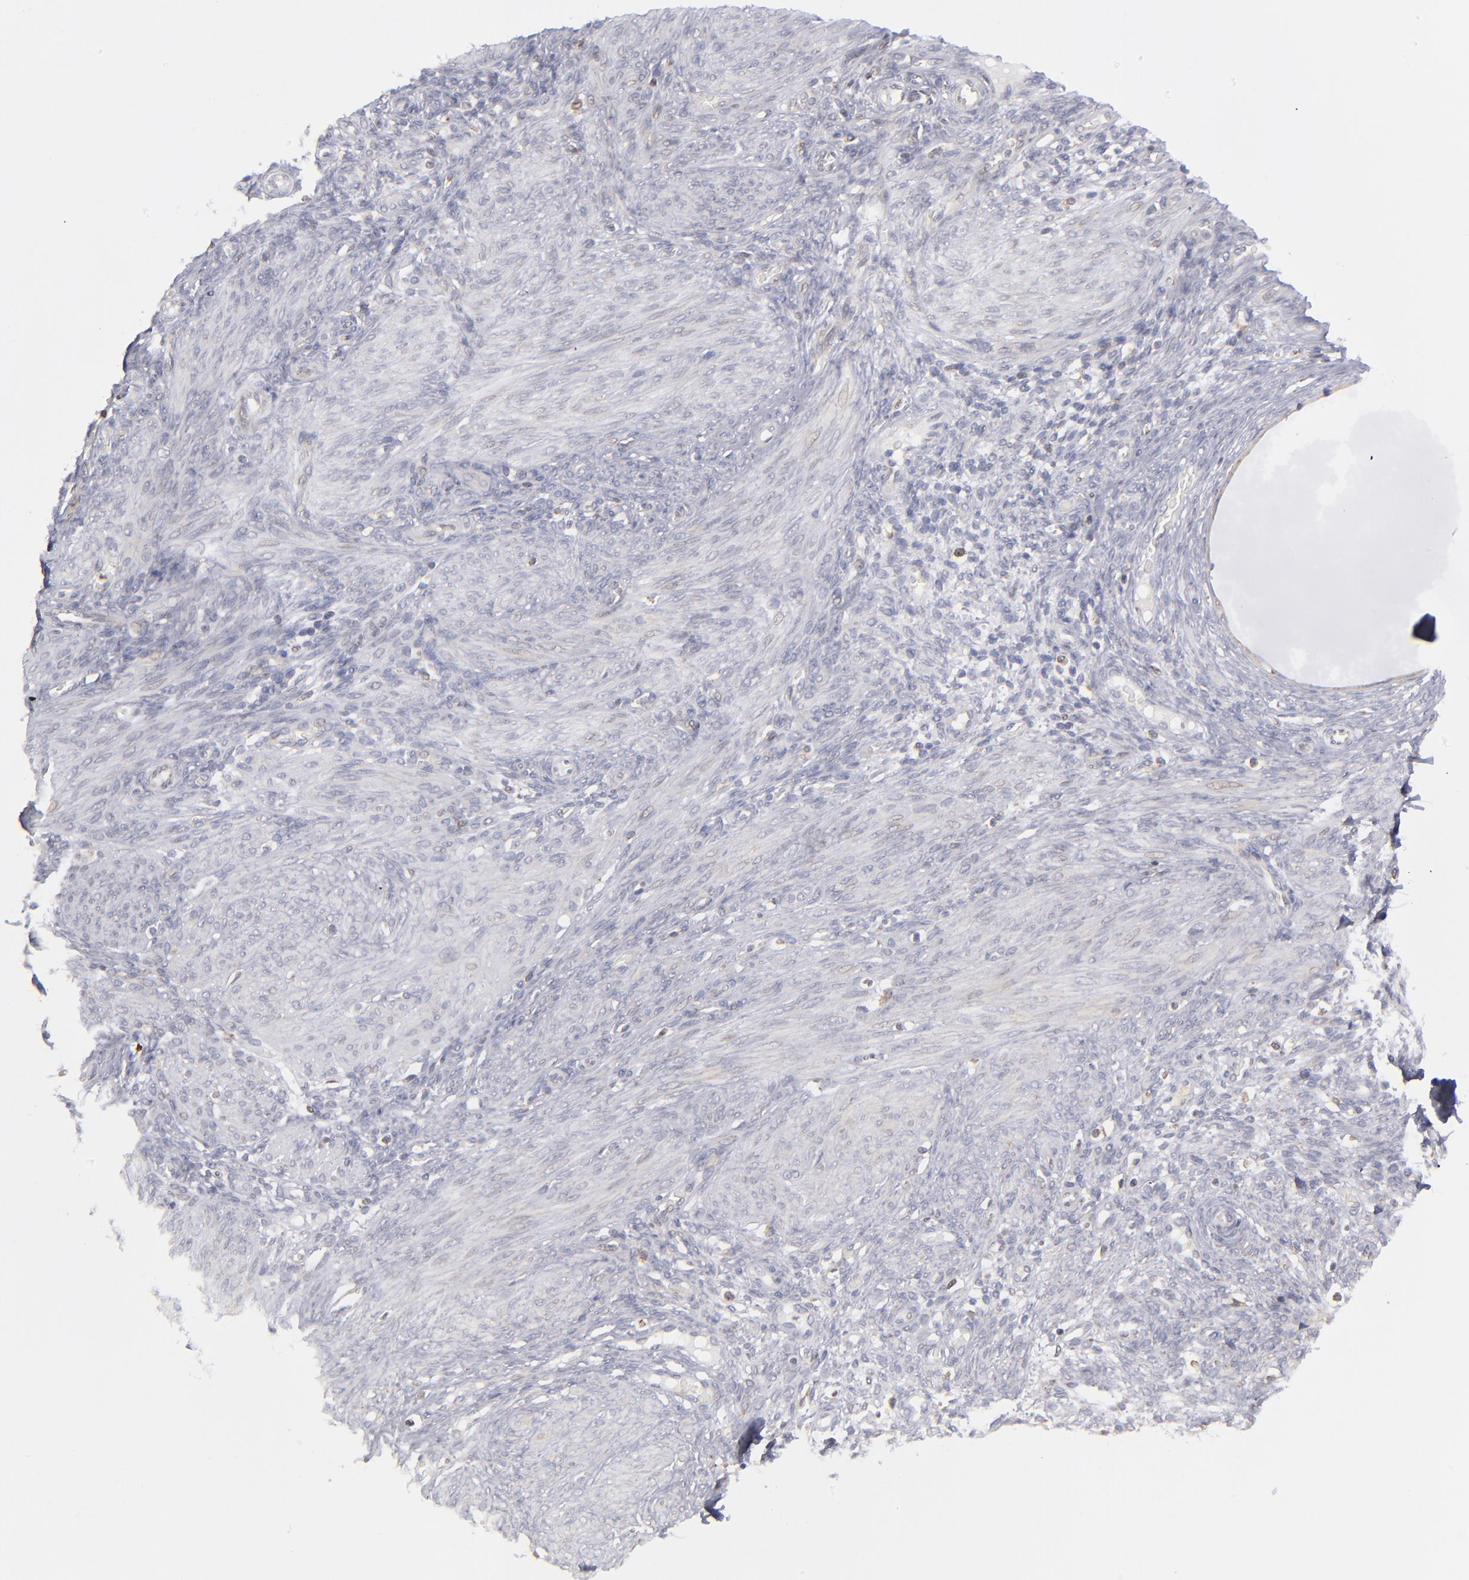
{"staining": {"intensity": "moderate", "quantity": "<25%", "location": "cytoplasmic/membranous"}, "tissue": "endometrium", "cell_type": "Cells in endometrial stroma", "image_type": "normal", "snomed": [{"axis": "morphology", "description": "Normal tissue, NOS"}, {"axis": "topography", "description": "Endometrium"}], "caption": "Approximately <25% of cells in endometrial stroma in unremarkable endometrium exhibit moderate cytoplasmic/membranous protein expression as visualized by brown immunohistochemical staining.", "gene": "TMX1", "patient": {"sex": "female", "age": 72}}